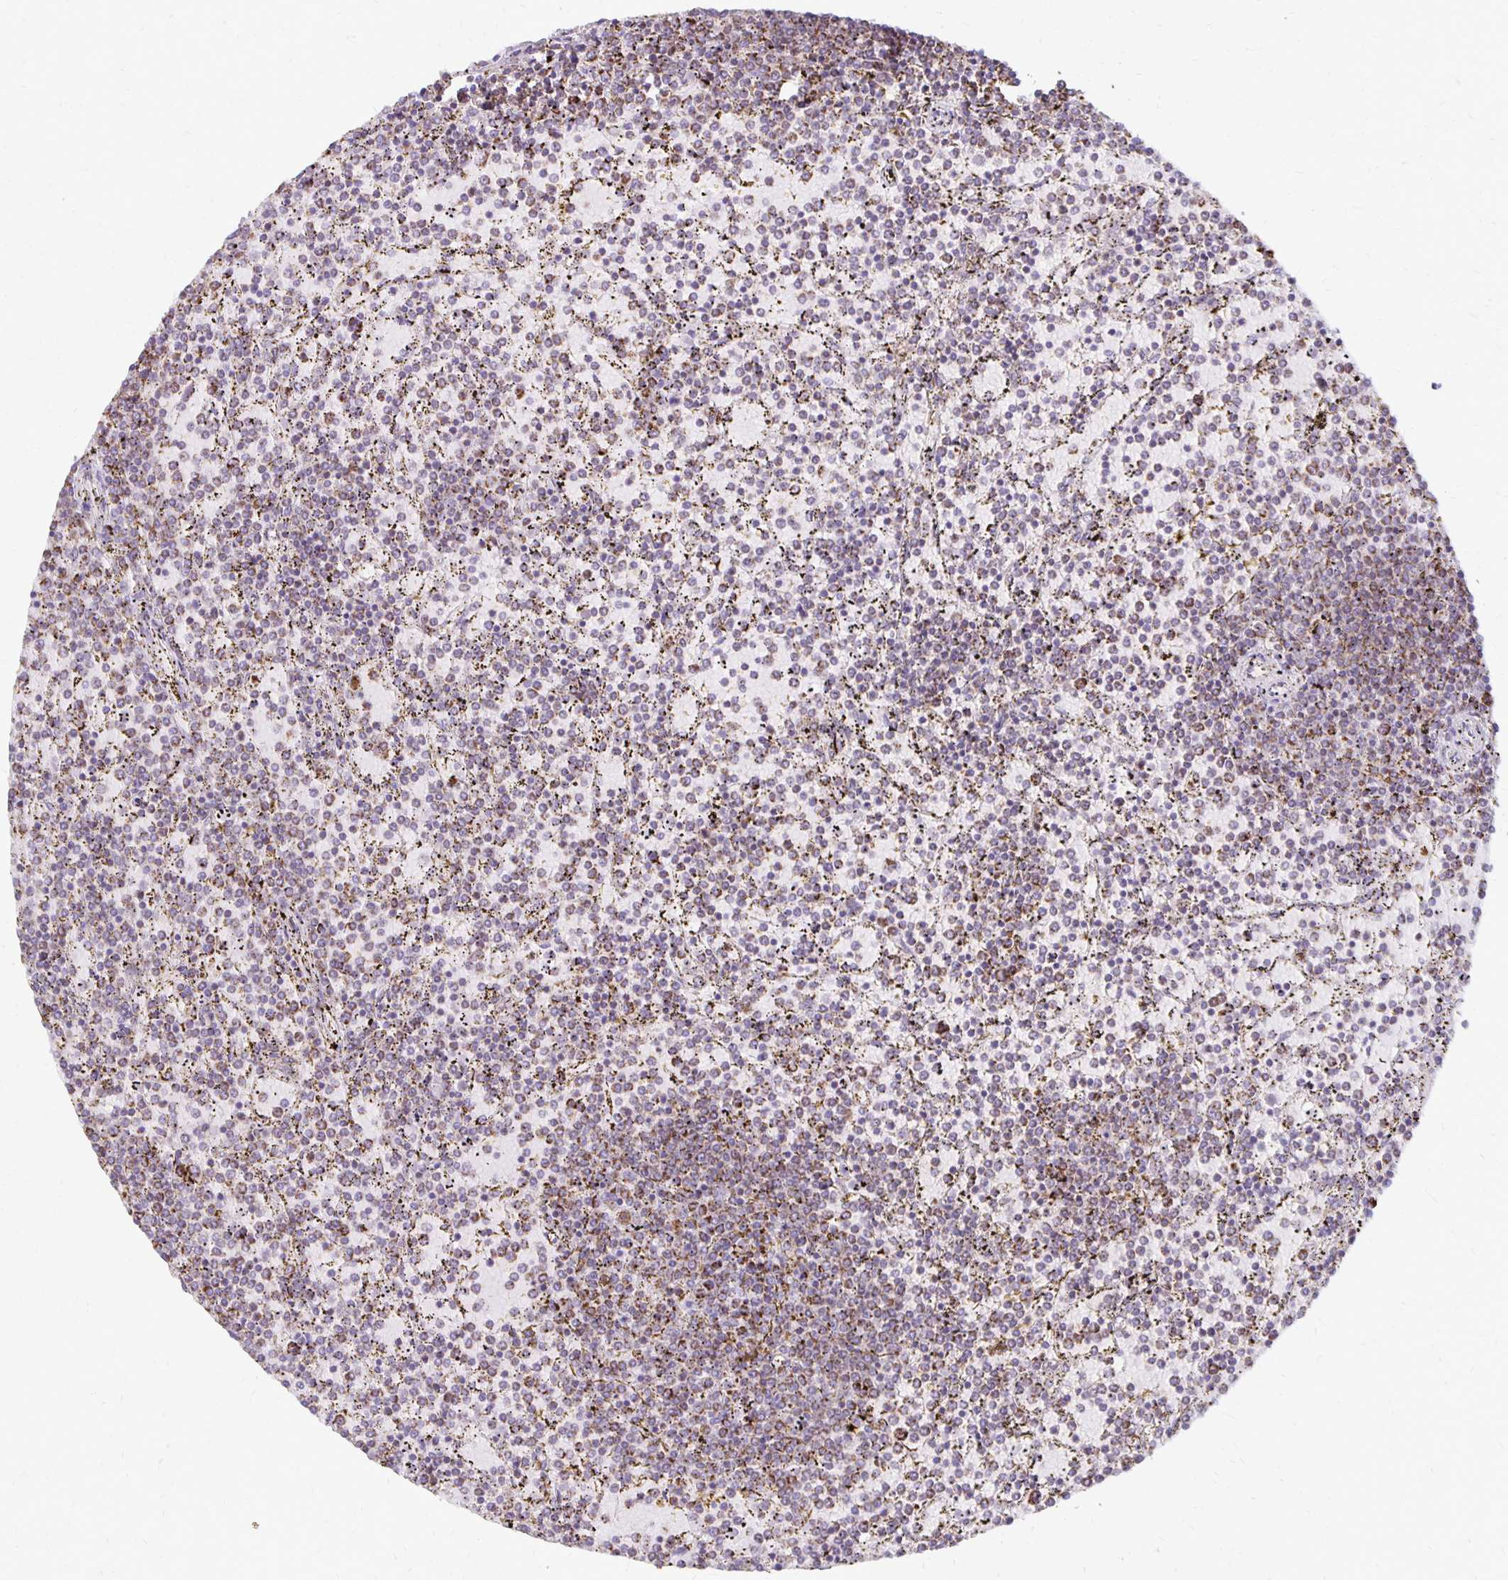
{"staining": {"intensity": "moderate", "quantity": "25%-75%", "location": "cytoplasmic/membranous"}, "tissue": "lymphoma", "cell_type": "Tumor cells", "image_type": "cancer", "snomed": [{"axis": "morphology", "description": "Malignant lymphoma, non-Hodgkin's type, Low grade"}, {"axis": "topography", "description": "Spleen"}], "caption": "Immunohistochemistry (IHC) (DAB (3,3'-diaminobenzidine)) staining of lymphoma shows moderate cytoplasmic/membranous protein positivity in about 25%-75% of tumor cells.", "gene": "IER3", "patient": {"sex": "female", "age": 77}}